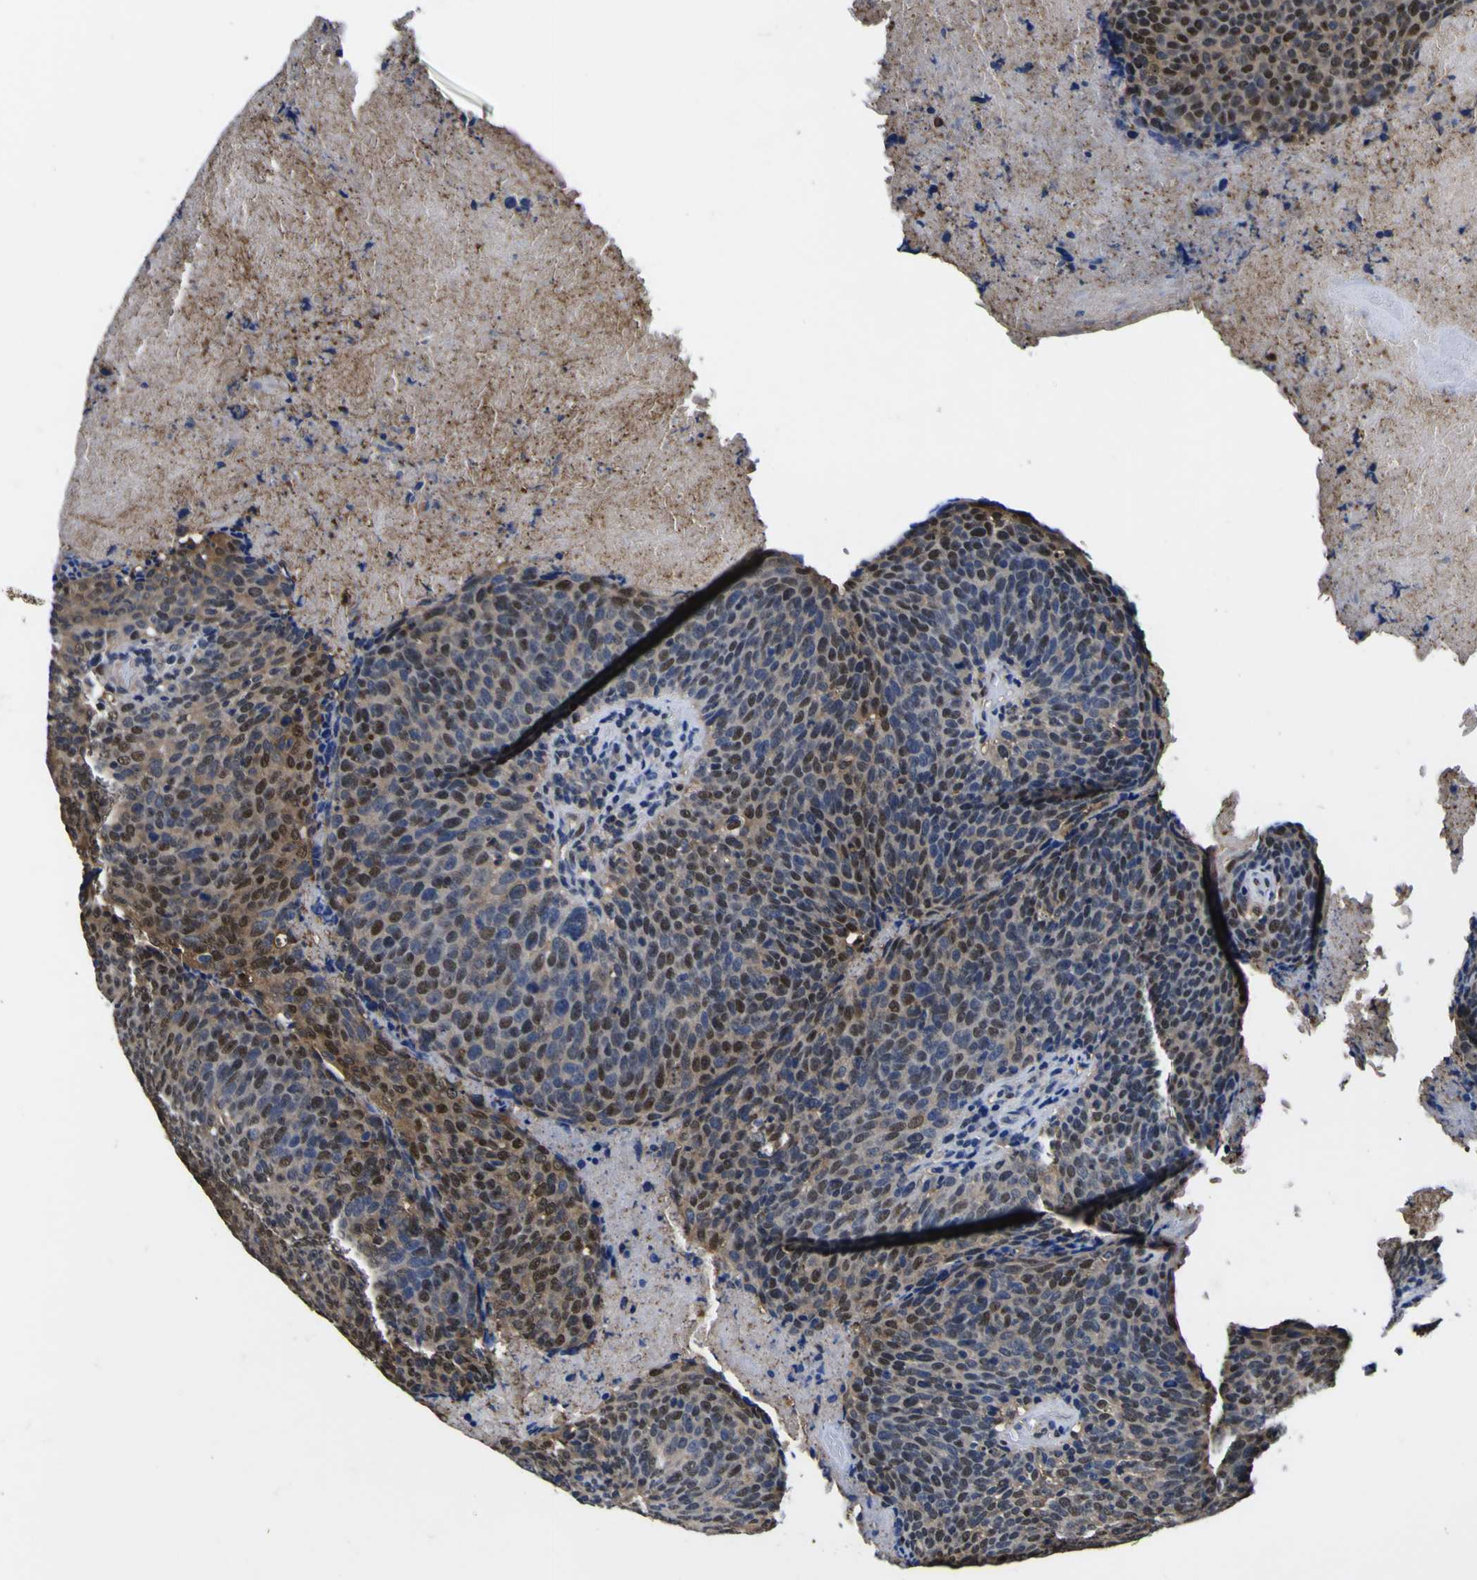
{"staining": {"intensity": "strong", "quantity": "25%-75%", "location": "cytoplasmic/membranous,nuclear"}, "tissue": "head and neck cancer", "cell_type": "Tumor cells", "image_type": "cancer", "snomed": [{"axis": "morphology", "description": "Squamous cell carcinoma, NOS"}, {"axis": "morphology", "description": "Squamous cell carcinoma, metastatic, NOS"}, {"axis": "topography", "description": "Lymph node"}, {"axis": "topography", "description": "Head-Neck"}], "caption": "Immunohistochemistry (DAB (3,3'-diaminobenzidine)) staining of head and neck cancer (metastatic squamous cell carcinoma) demonstrates strong cytoplasmic/membranous and nuclear protein positivity in approximately 25%-75% of tumor cells.", "gene": "FAM110B", "patient": {"sex": "male", "age": 62}}